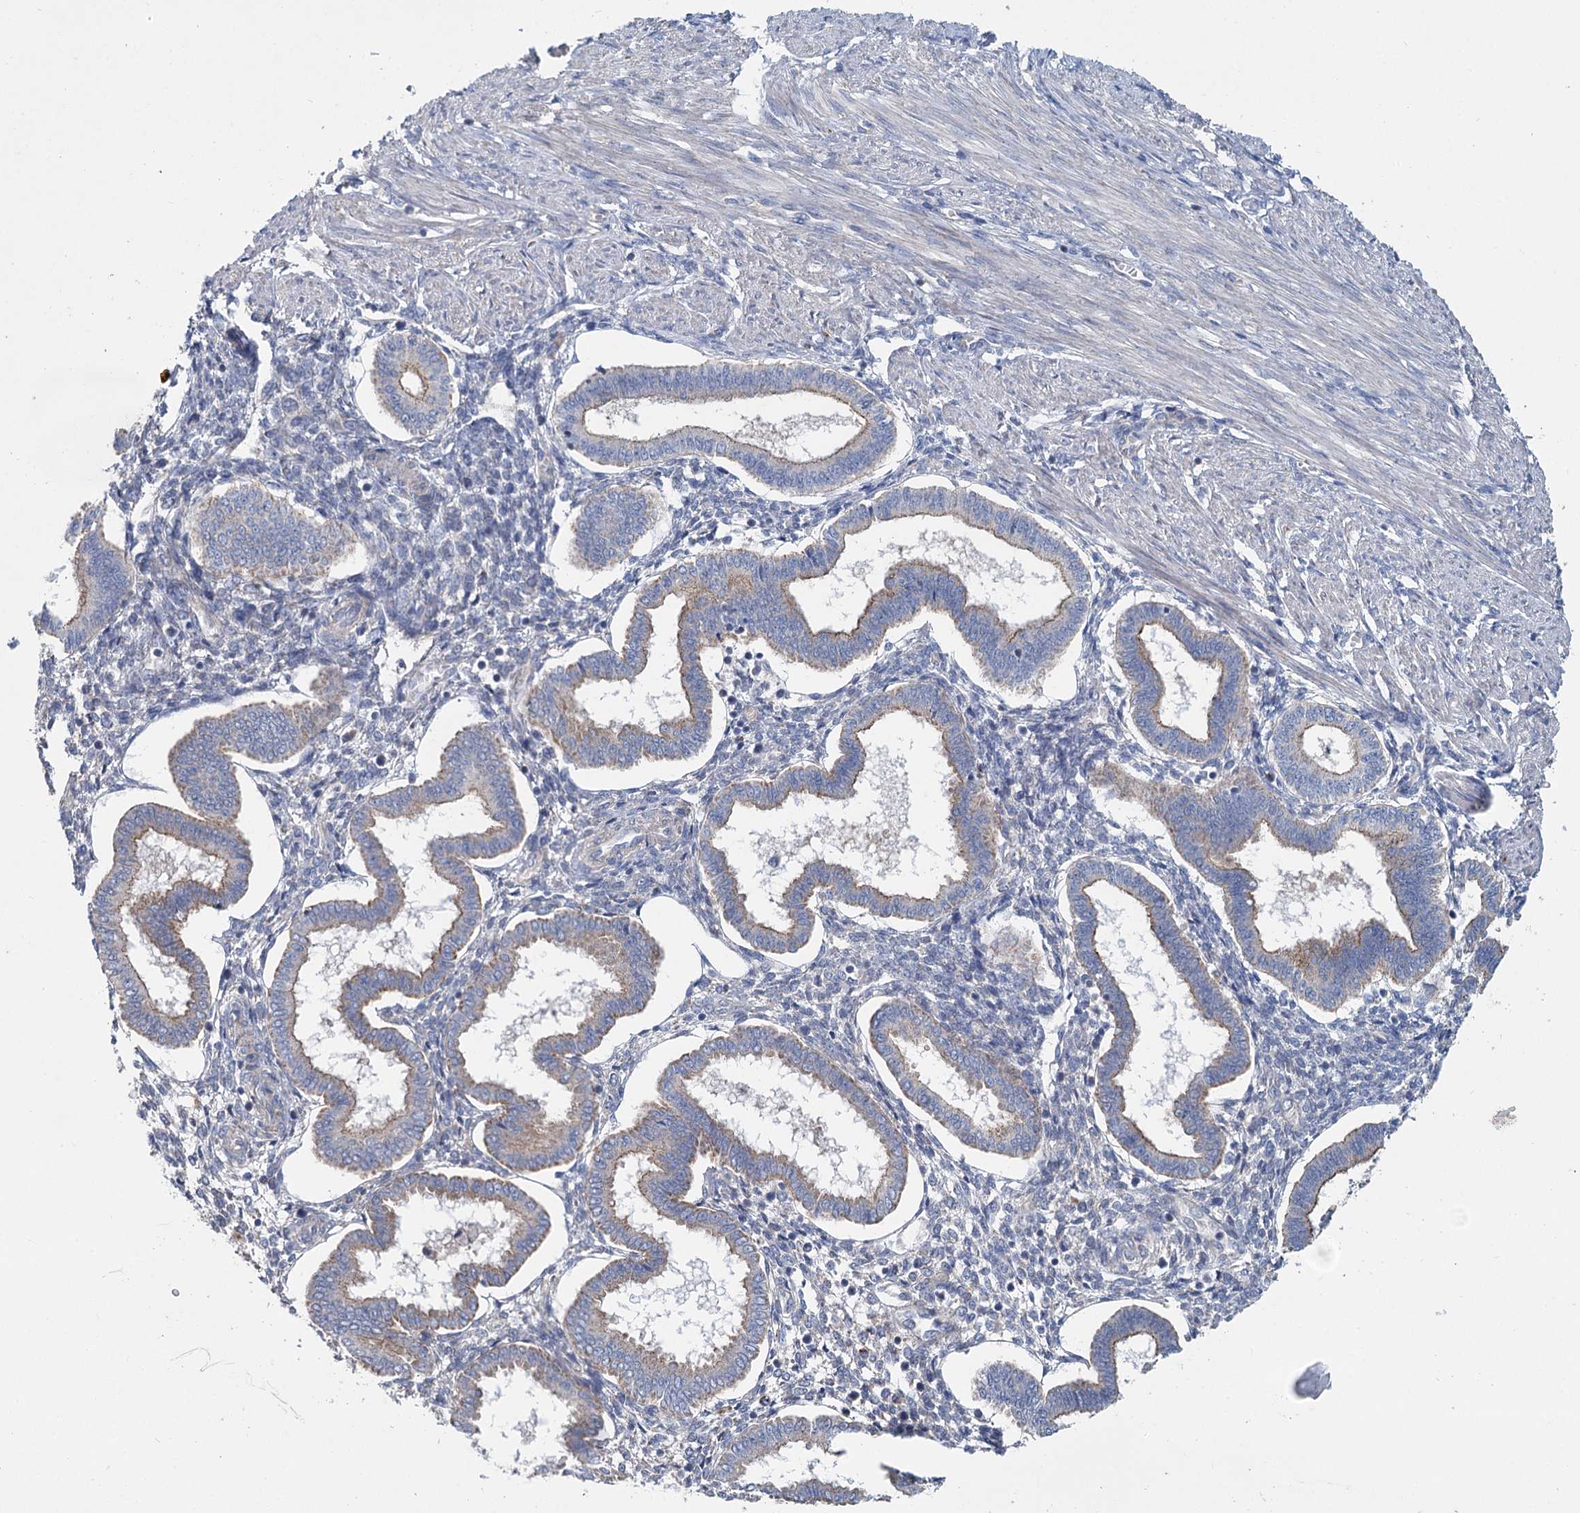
{"staining": {"intensity": "negative", "quantity": "none", "location": "none"}, "tissue": "endometrium", "cell_type": "Cells in endometrial stroma", "image_type": "normal", "snomed": [{"axis": "morphology", "description": "Normal tissue, NOS"}, {"axis": "topography", "description": "Endometrium"}], "caption": "High power microscopy image of an immunohistochemistry photomicrograph of normal endometrium, revealing no significant positivity in cells in endometrial stroma.", "gene": "ANKRD16", "patient": {"sex": "female", "age": 25}}